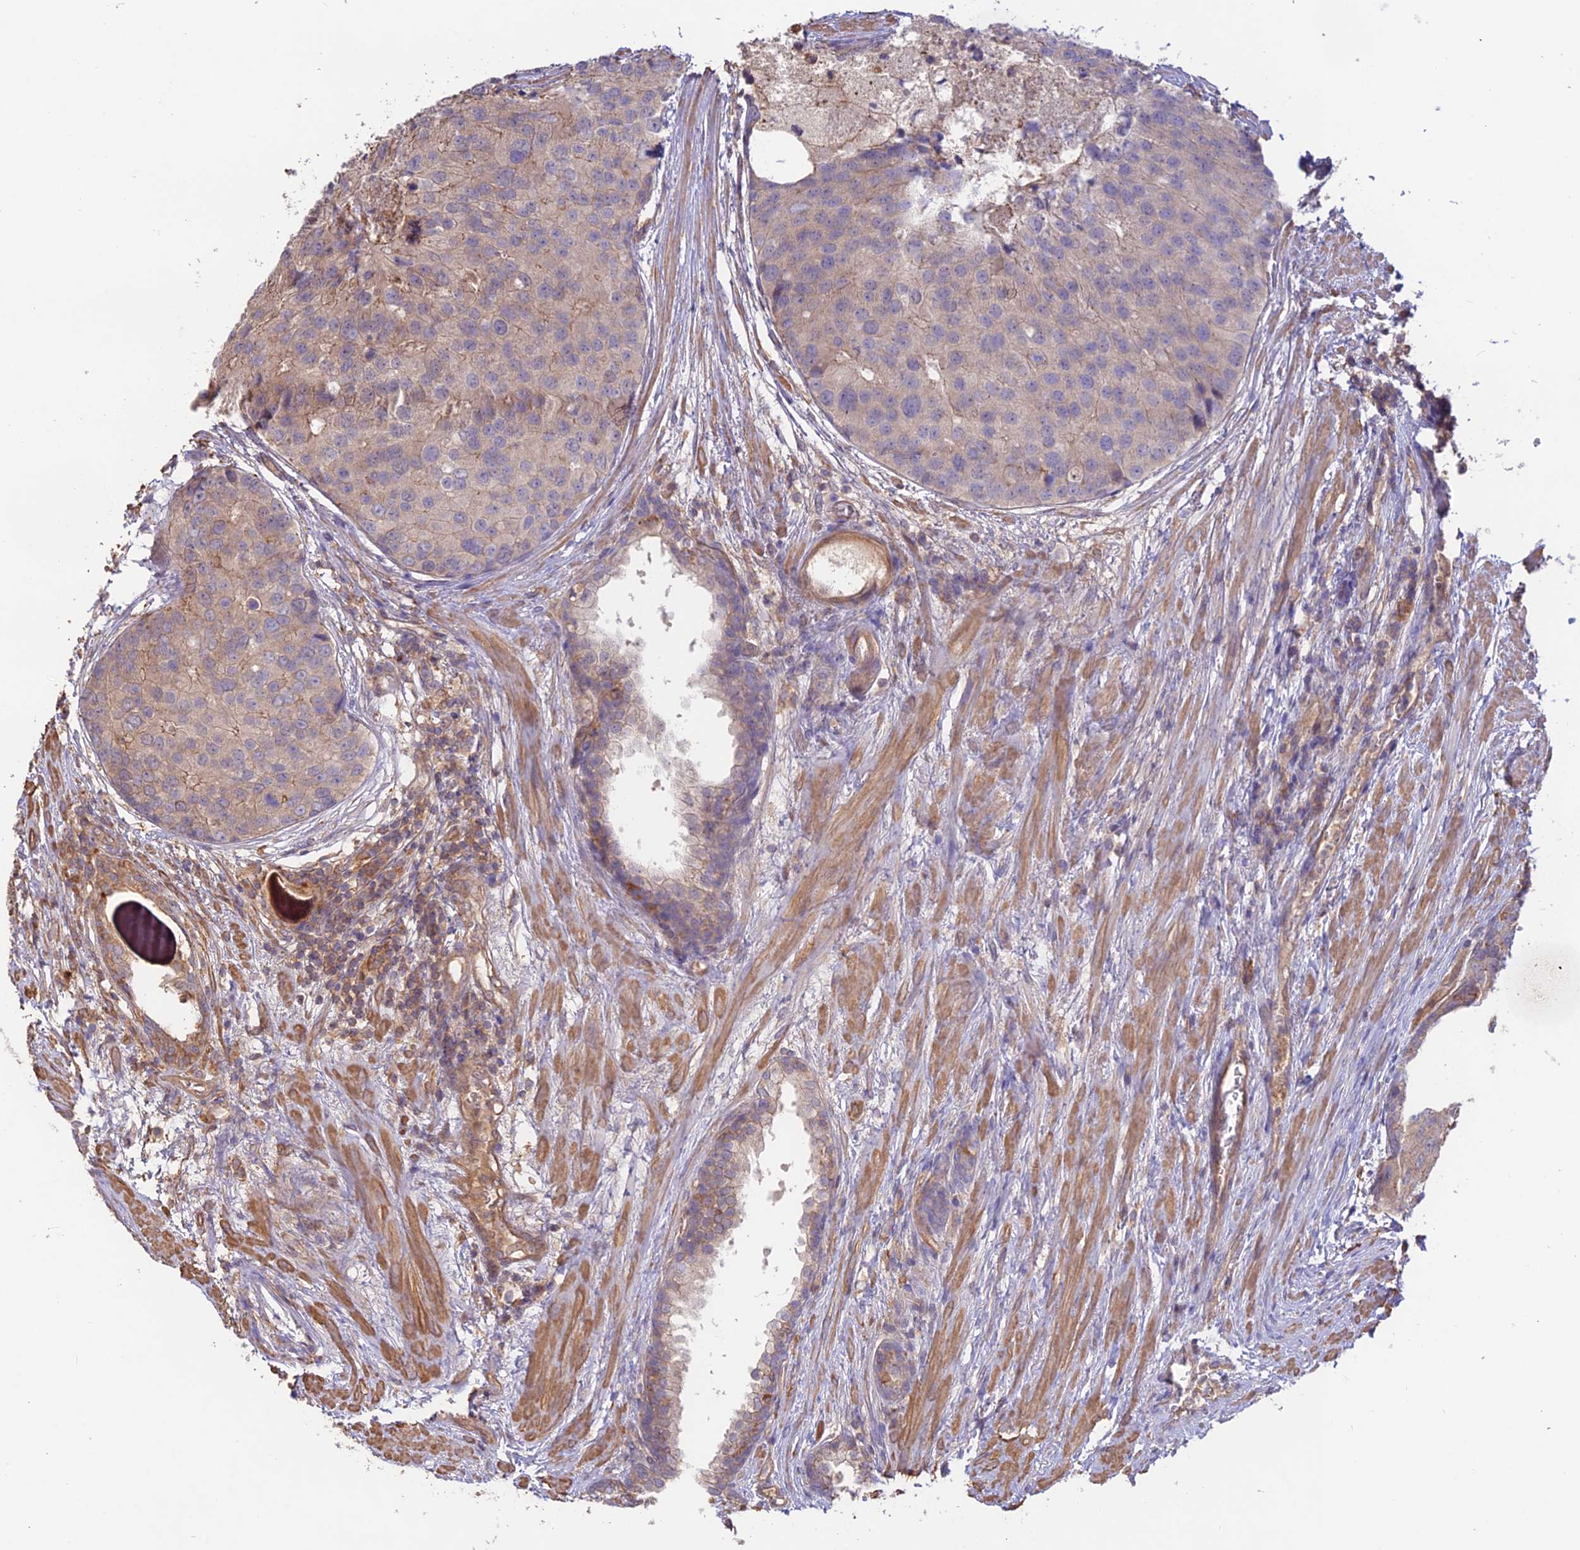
{"staining": {"intensity": "weak", "quantity": ">75%", "location": "cytoplasmic/membranous"}, "tissue": "prostate cancer", "cell_type": "Tumor cells", "image_type": "cancer", "snomed": [{"axis": "morphology", "description": "Adenocarcinoma, High grade"}, {"axis": "topography", "description": "Prostate"}], "caption": "The micrograph displays a brown stain indicating the presence of a protein in the cytoplasmic/membranous of tumor cells in prostate cancer (high-grade adenocarcinoma).", "gene": "CLCF1", "patient": {"sex": "male", "age": 62}}